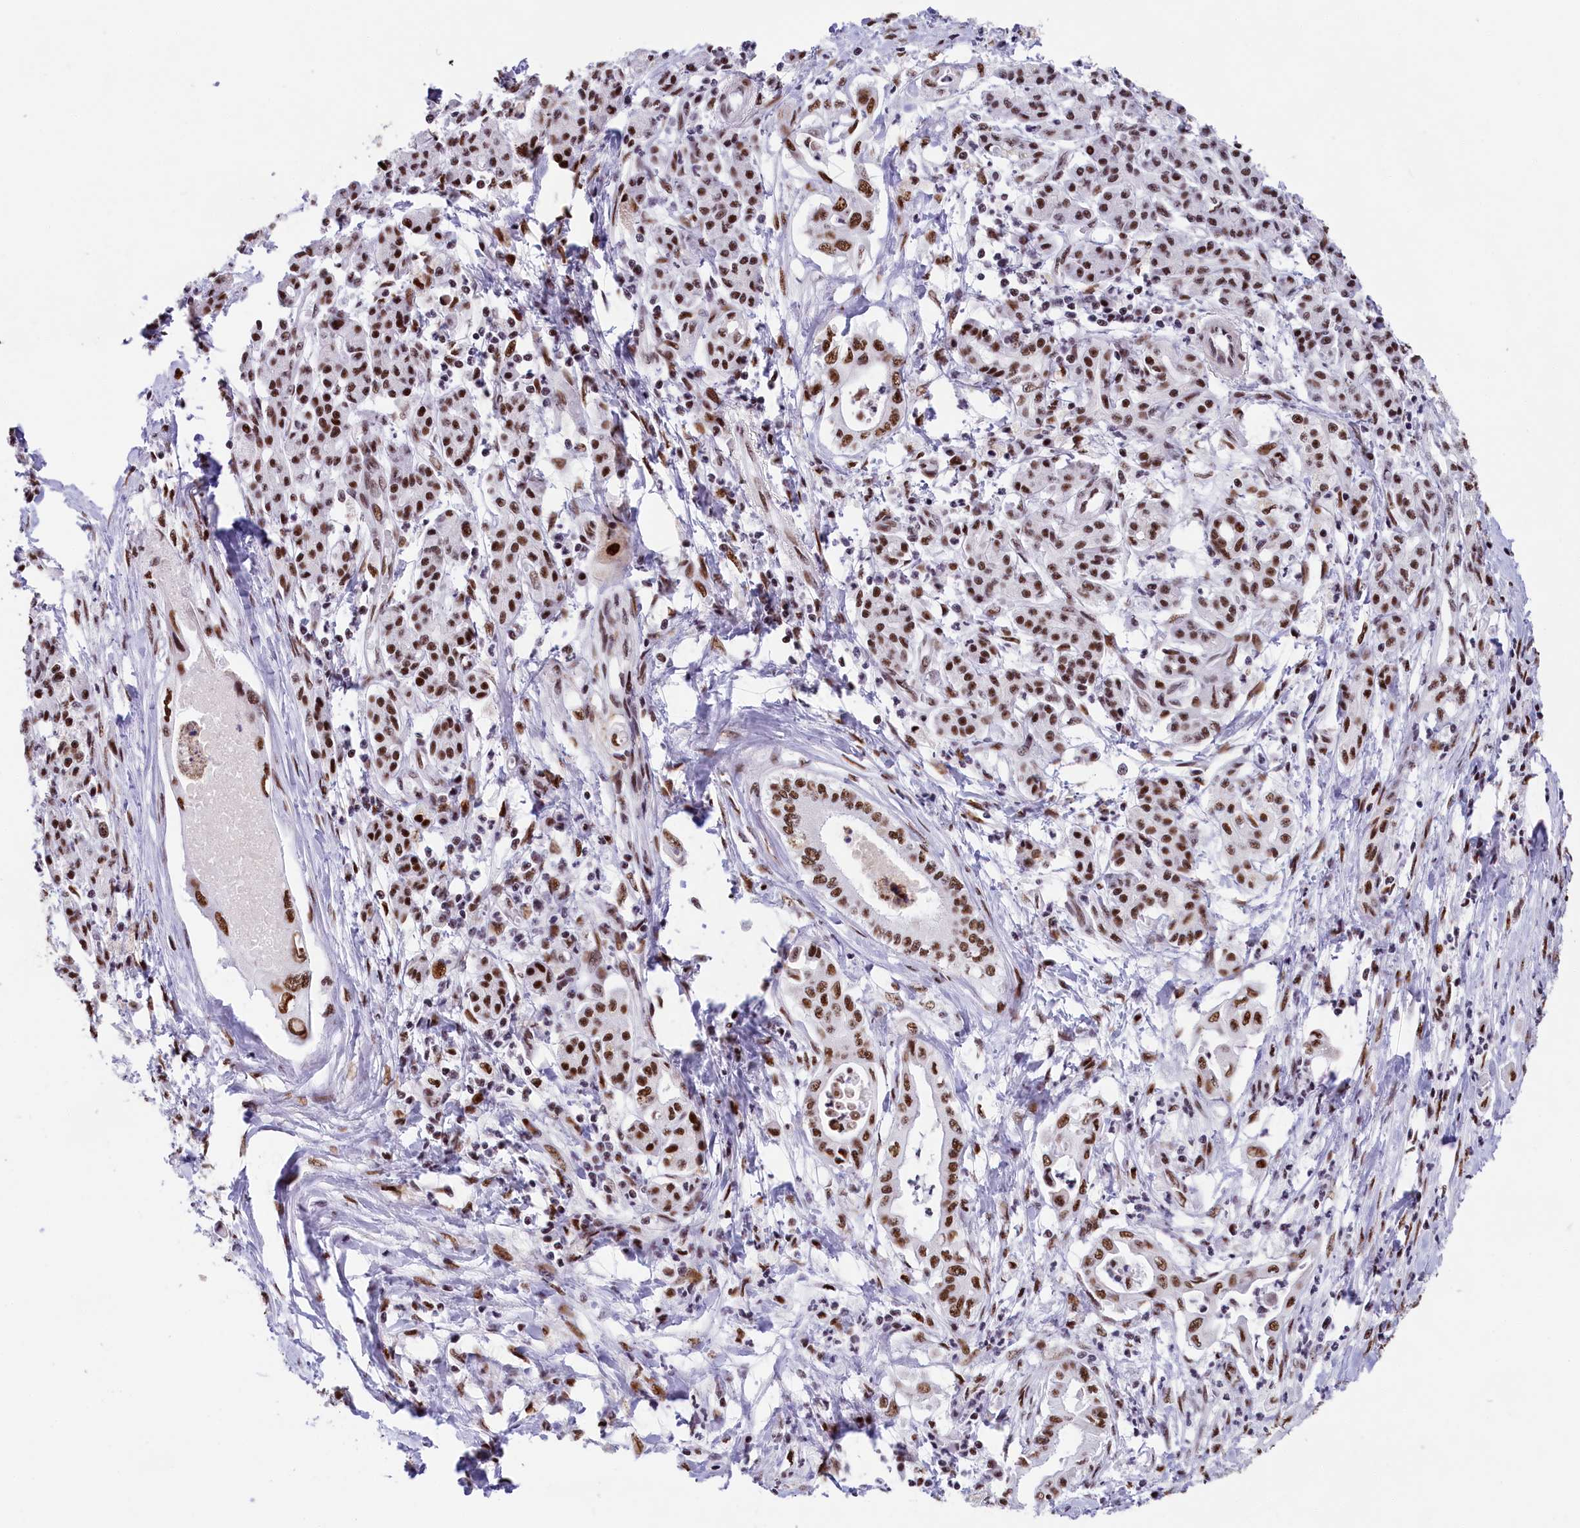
{"staining": {"intensity": "strong", "quantity": ">75%", "location": "nuclear"}, "tissue": "pancreatic cancer", "cell_type": "Tumor cells", "image_type": "cancer", "snomed": [{"axis": "morphology", "description": "Adenocarcinoma, NOS"}, {"axis": "topography", "description": "Pancreas"}], "caption": "A photomicrograph showing strong nuclear positivity in about >75% of tumor cells in pancreatic adenocarcinoma, as visualized by brown immunohistochemical staining.", "gene": "SNRNP70", "patient": {"sex": "female", "age": 77}}